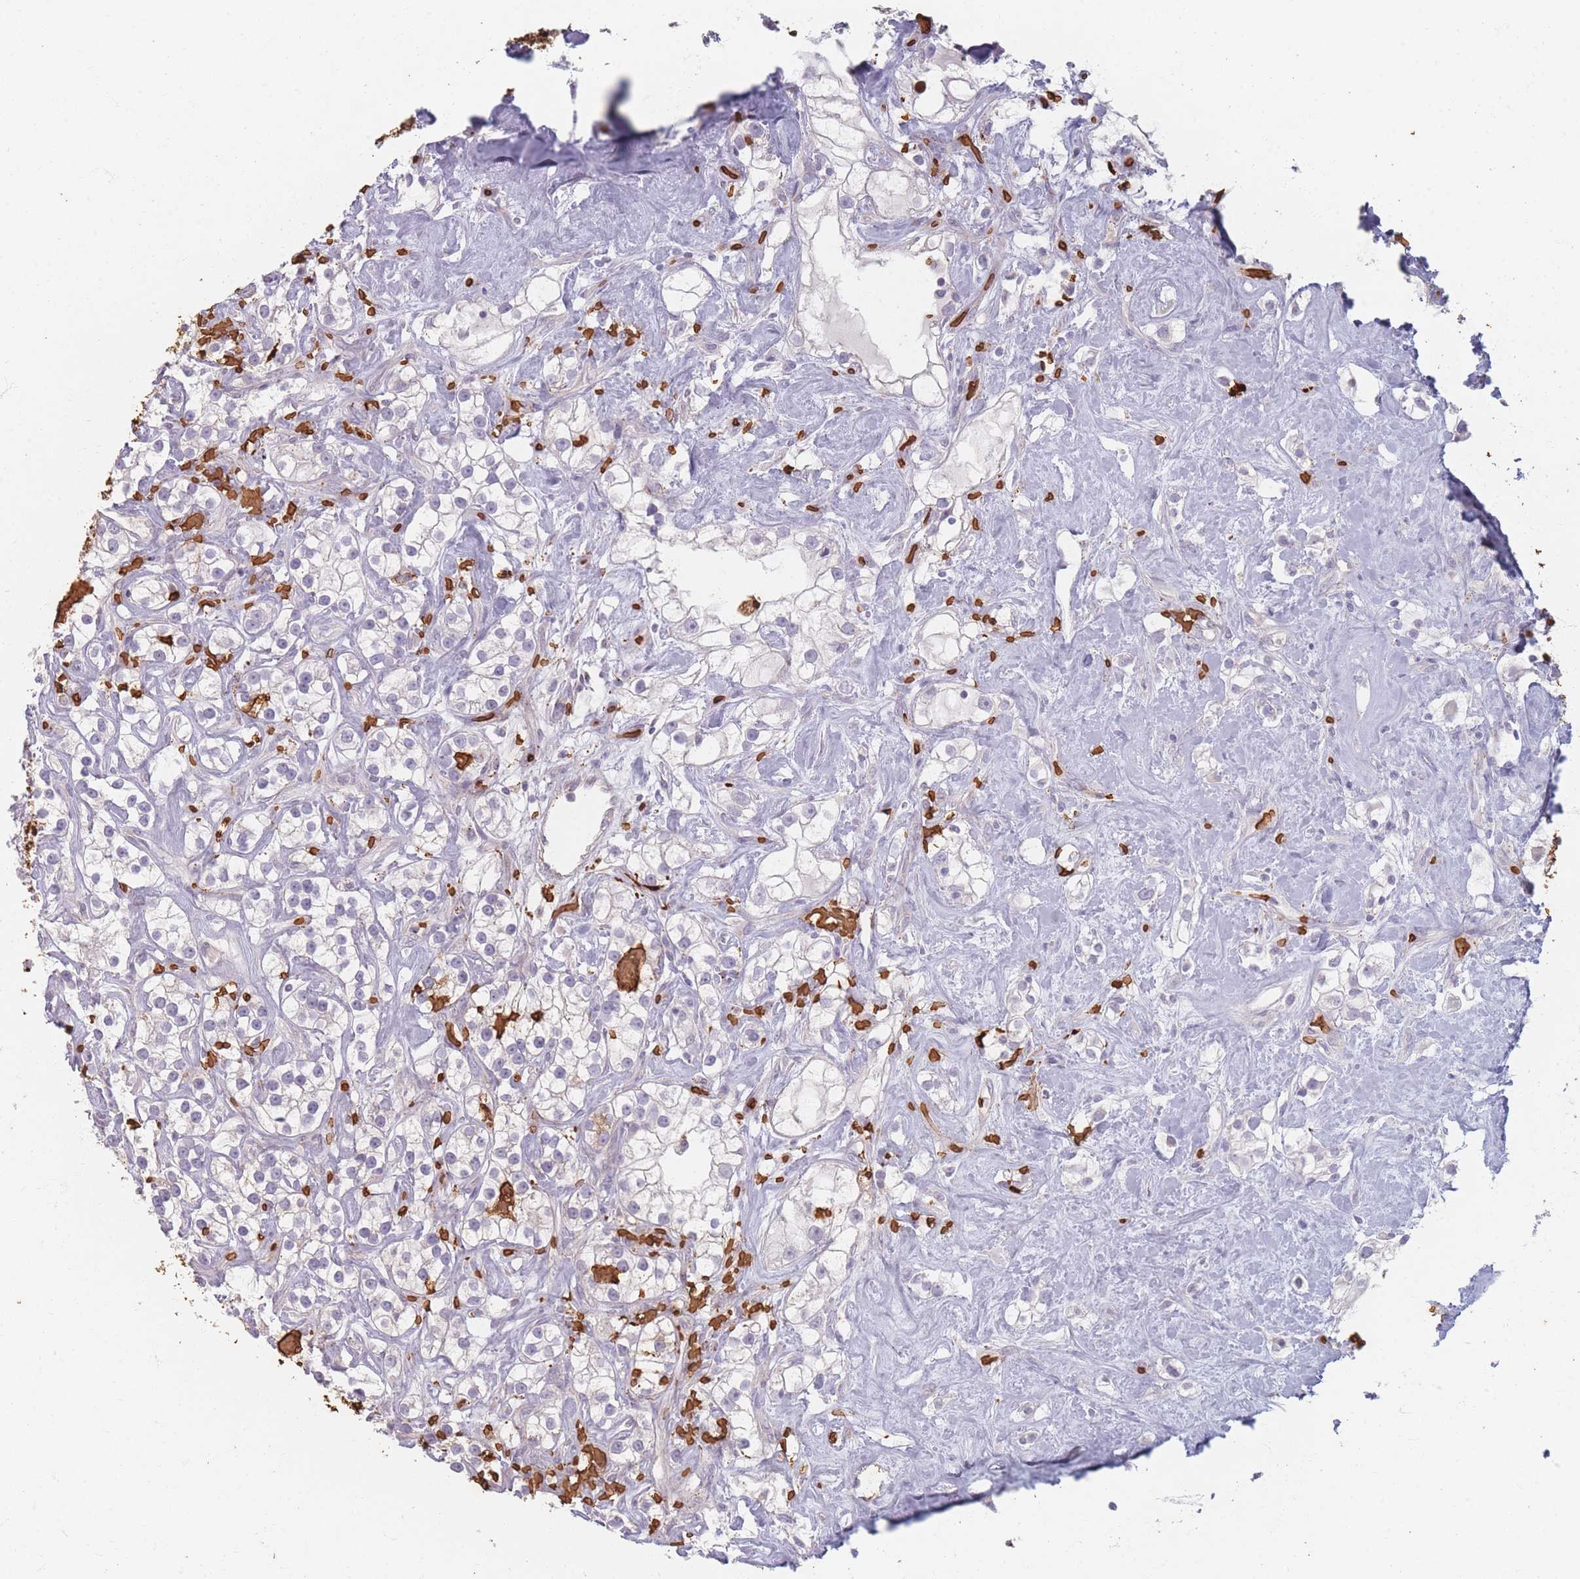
{"staining": {"intensity": "negative", "quantity": "none", "location": "none"}, "tissue": "renal cancer", "cell_type": "Tumor cells", "image_type": "cancer", "snomed": [{"axis": "morphology", "description": "Adenocarcinoma, NOS"}, {"axis": "topography", "description": "Kidney"}], "caption": "High power microscopy micrograph of an immunohistochemistry micrograph of renal cancer, revealing no significant positivity in tumor cells.", "gene": "SLC2A6", "patient": {"sex": "male", "age": 77}}